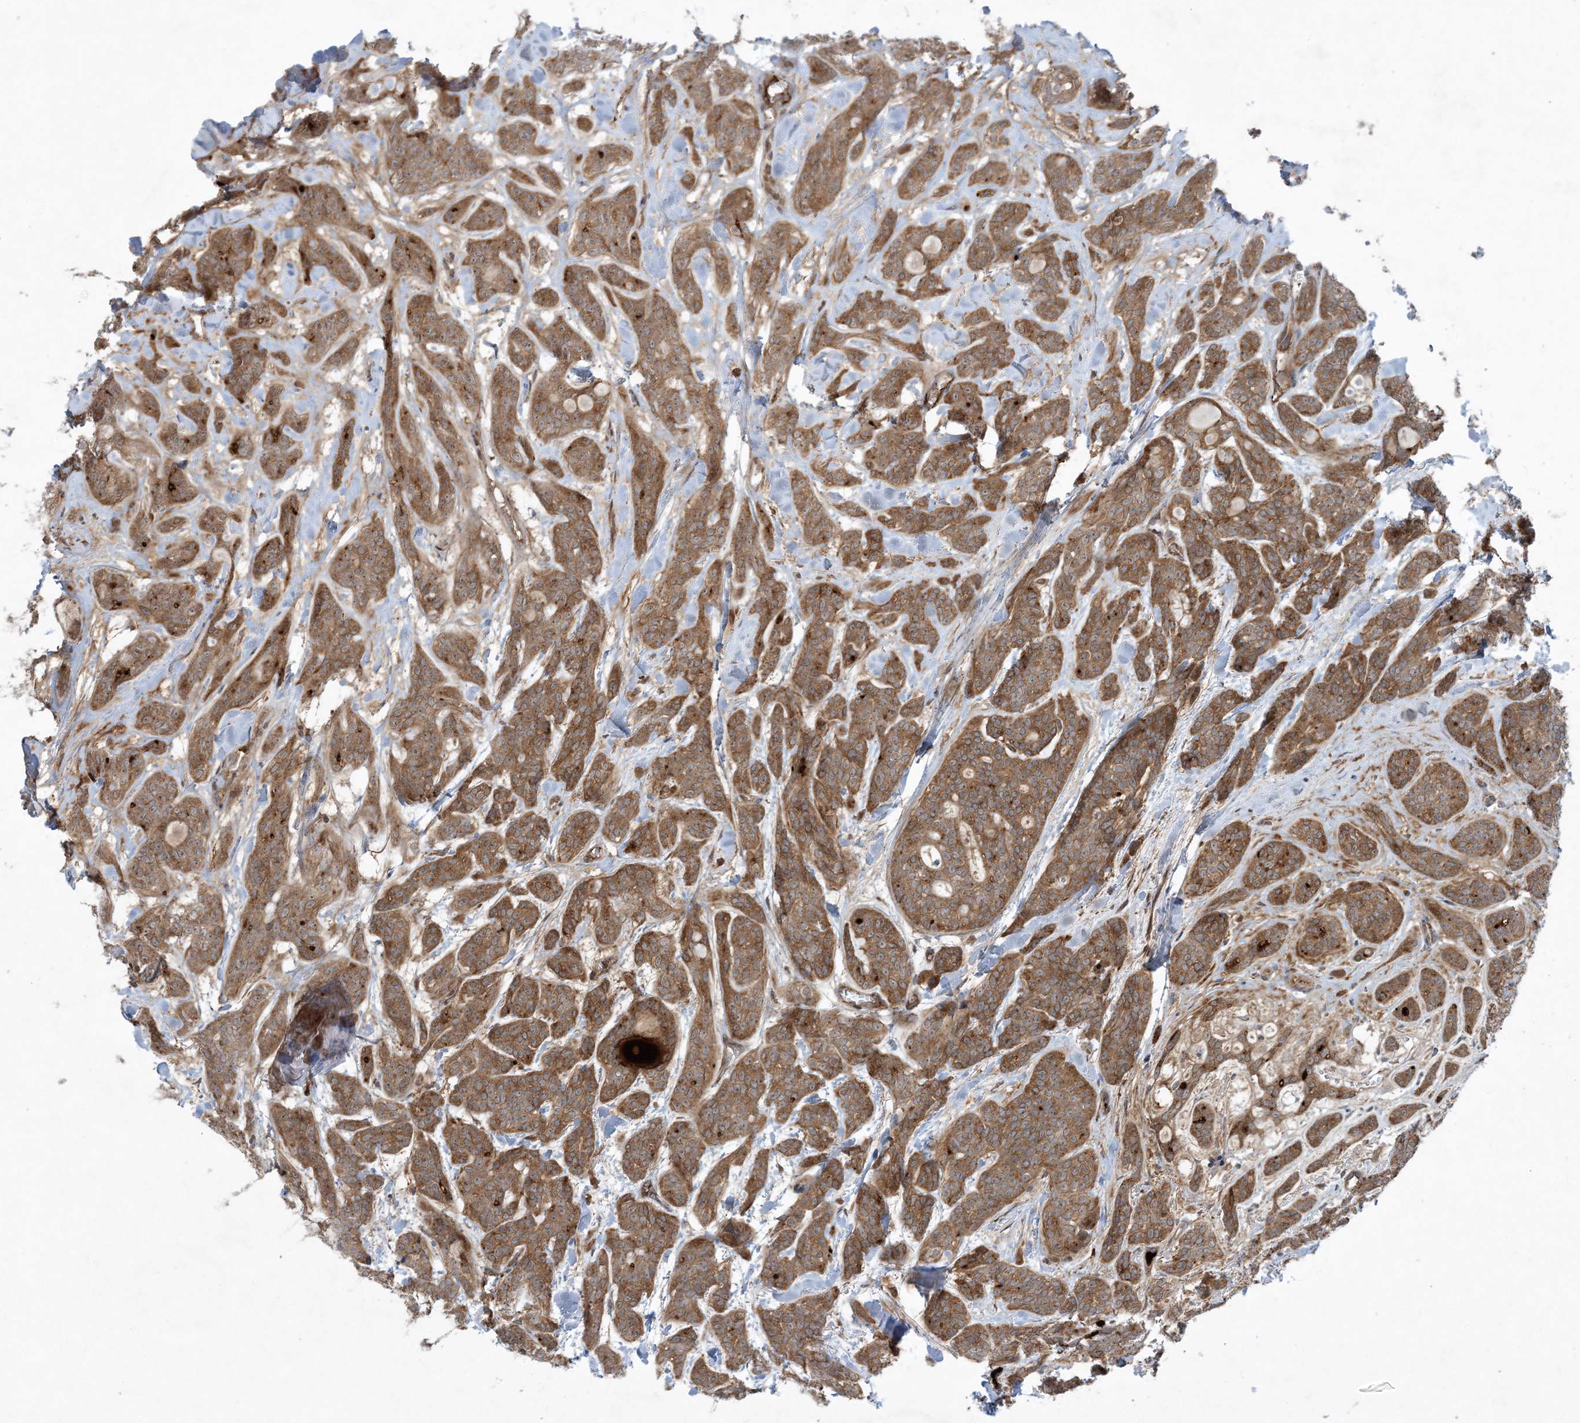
{"staining": {"intensity": "moderate", "quantity": ">75%", "location": "cytoplasmic/membranous"}, "tissue": "head and neck cancer", "cell_type": "Tumor cells", "image_type": "cancer", "snomed": [{"axis": "morphology", "description": "Adenocarcinoma, NOS"}, {"axis": "topography", "description": "Head-Neck"}], "caption": "The image displays staining of adenocarcinoma (head and neck), revealing moderate cytoplasmic/membranous protein staining (brown color) within tumor cells.", "gene": "STAM2", "patient": {"sex": "male", "age": 66}}